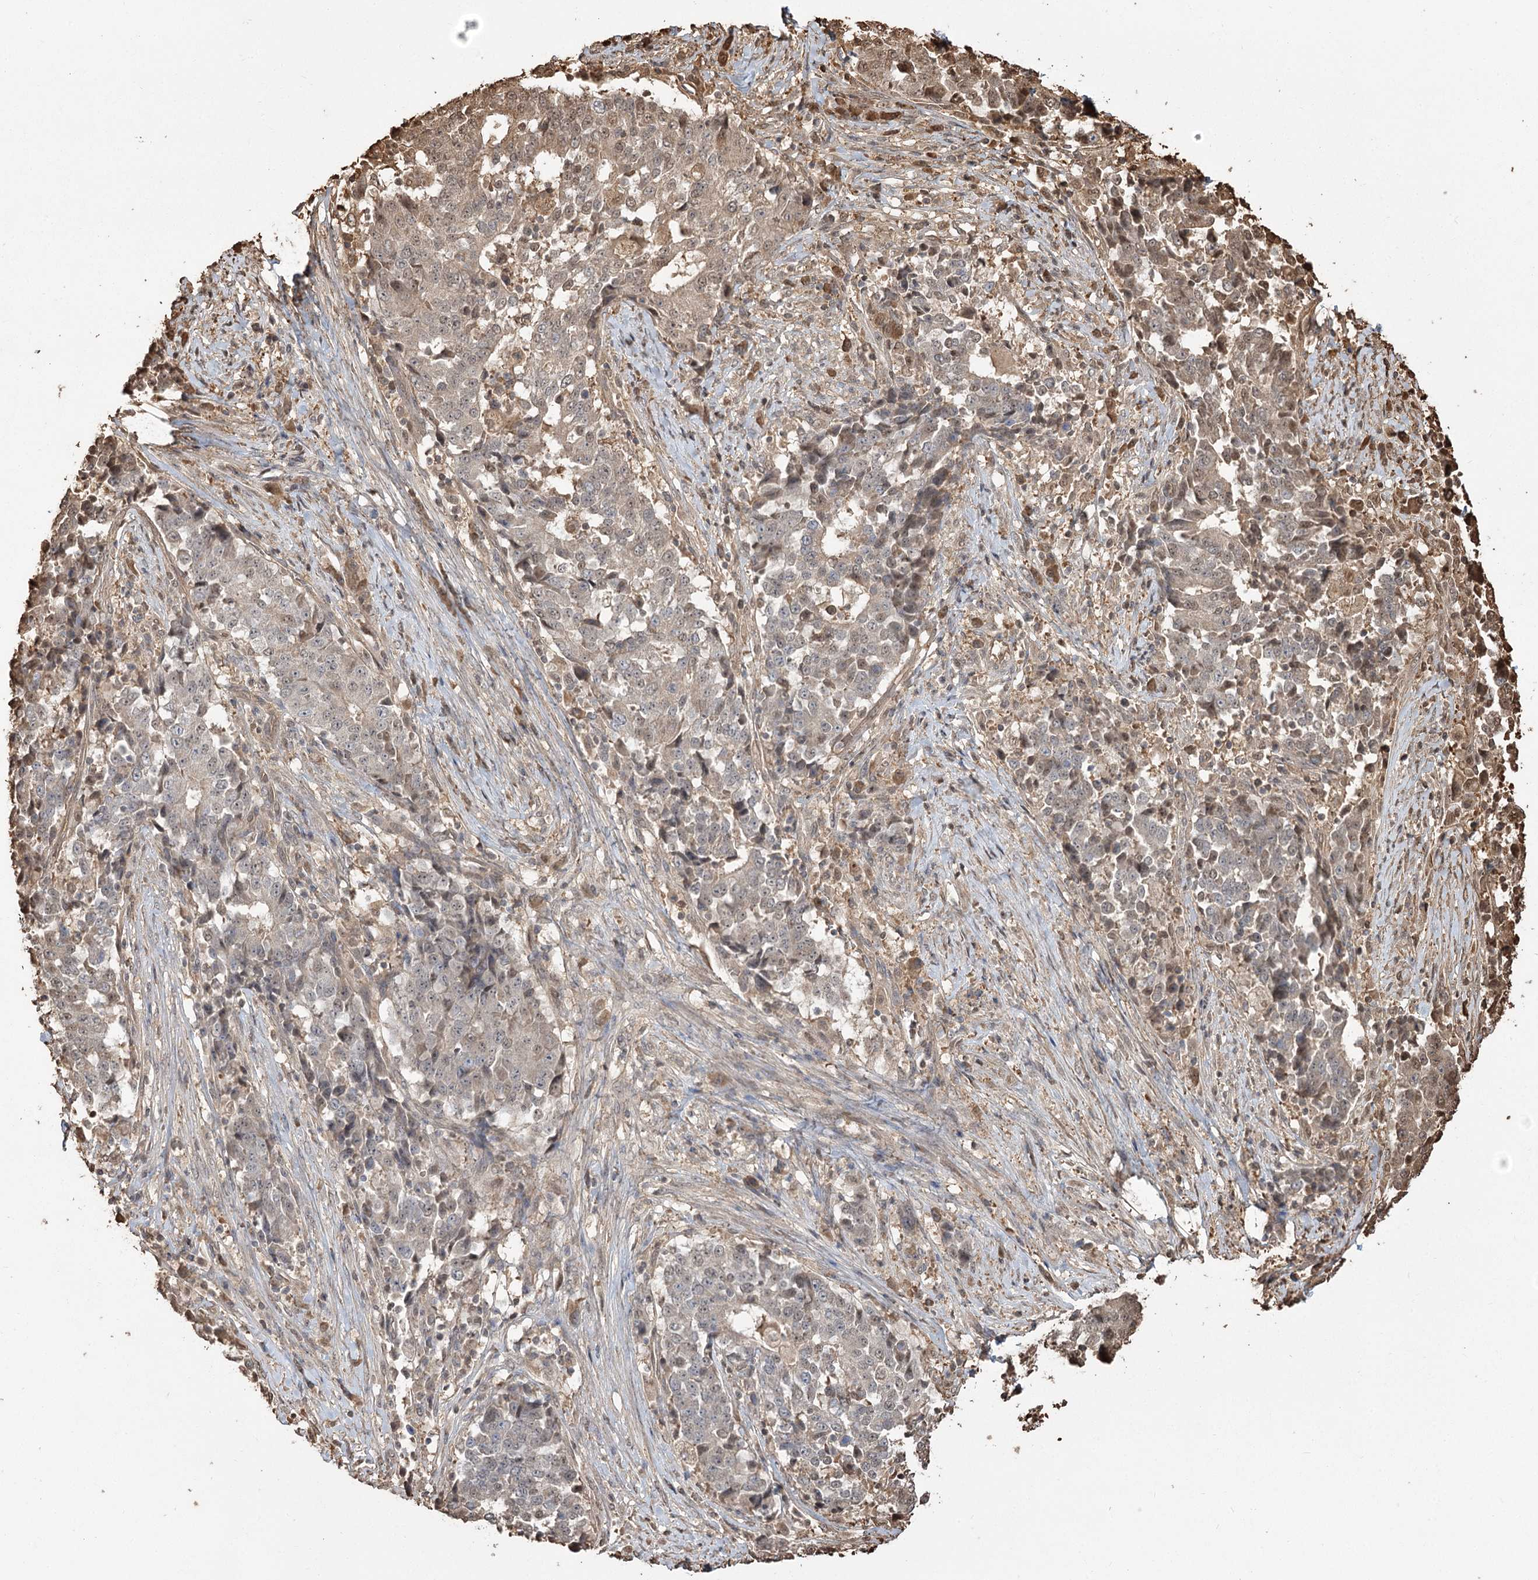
{"staining": {"intensity": "weak", "quantity": "25%-75%", "location": "cytoplasmic/membranous"}, "tissue": "stomach cancer", "cell_type": "Tumor cells", "image_type": "cancer", "snomed": [{"axis": "morphology", "description": "Adenocarcinoma, NOS"}, {"axis": "topography", "description": "Stomach"}], "caption": "Adenocarcinoma (stomach) stained with IHC shows weak cytoplasmic/membranous expression in approximately 25%-75% of tumor cells. (Brightfield microscopy of DAB IHC at high magnification).", "gene": "PLCH1", "patient": {"sex": "male", "age": 59}}